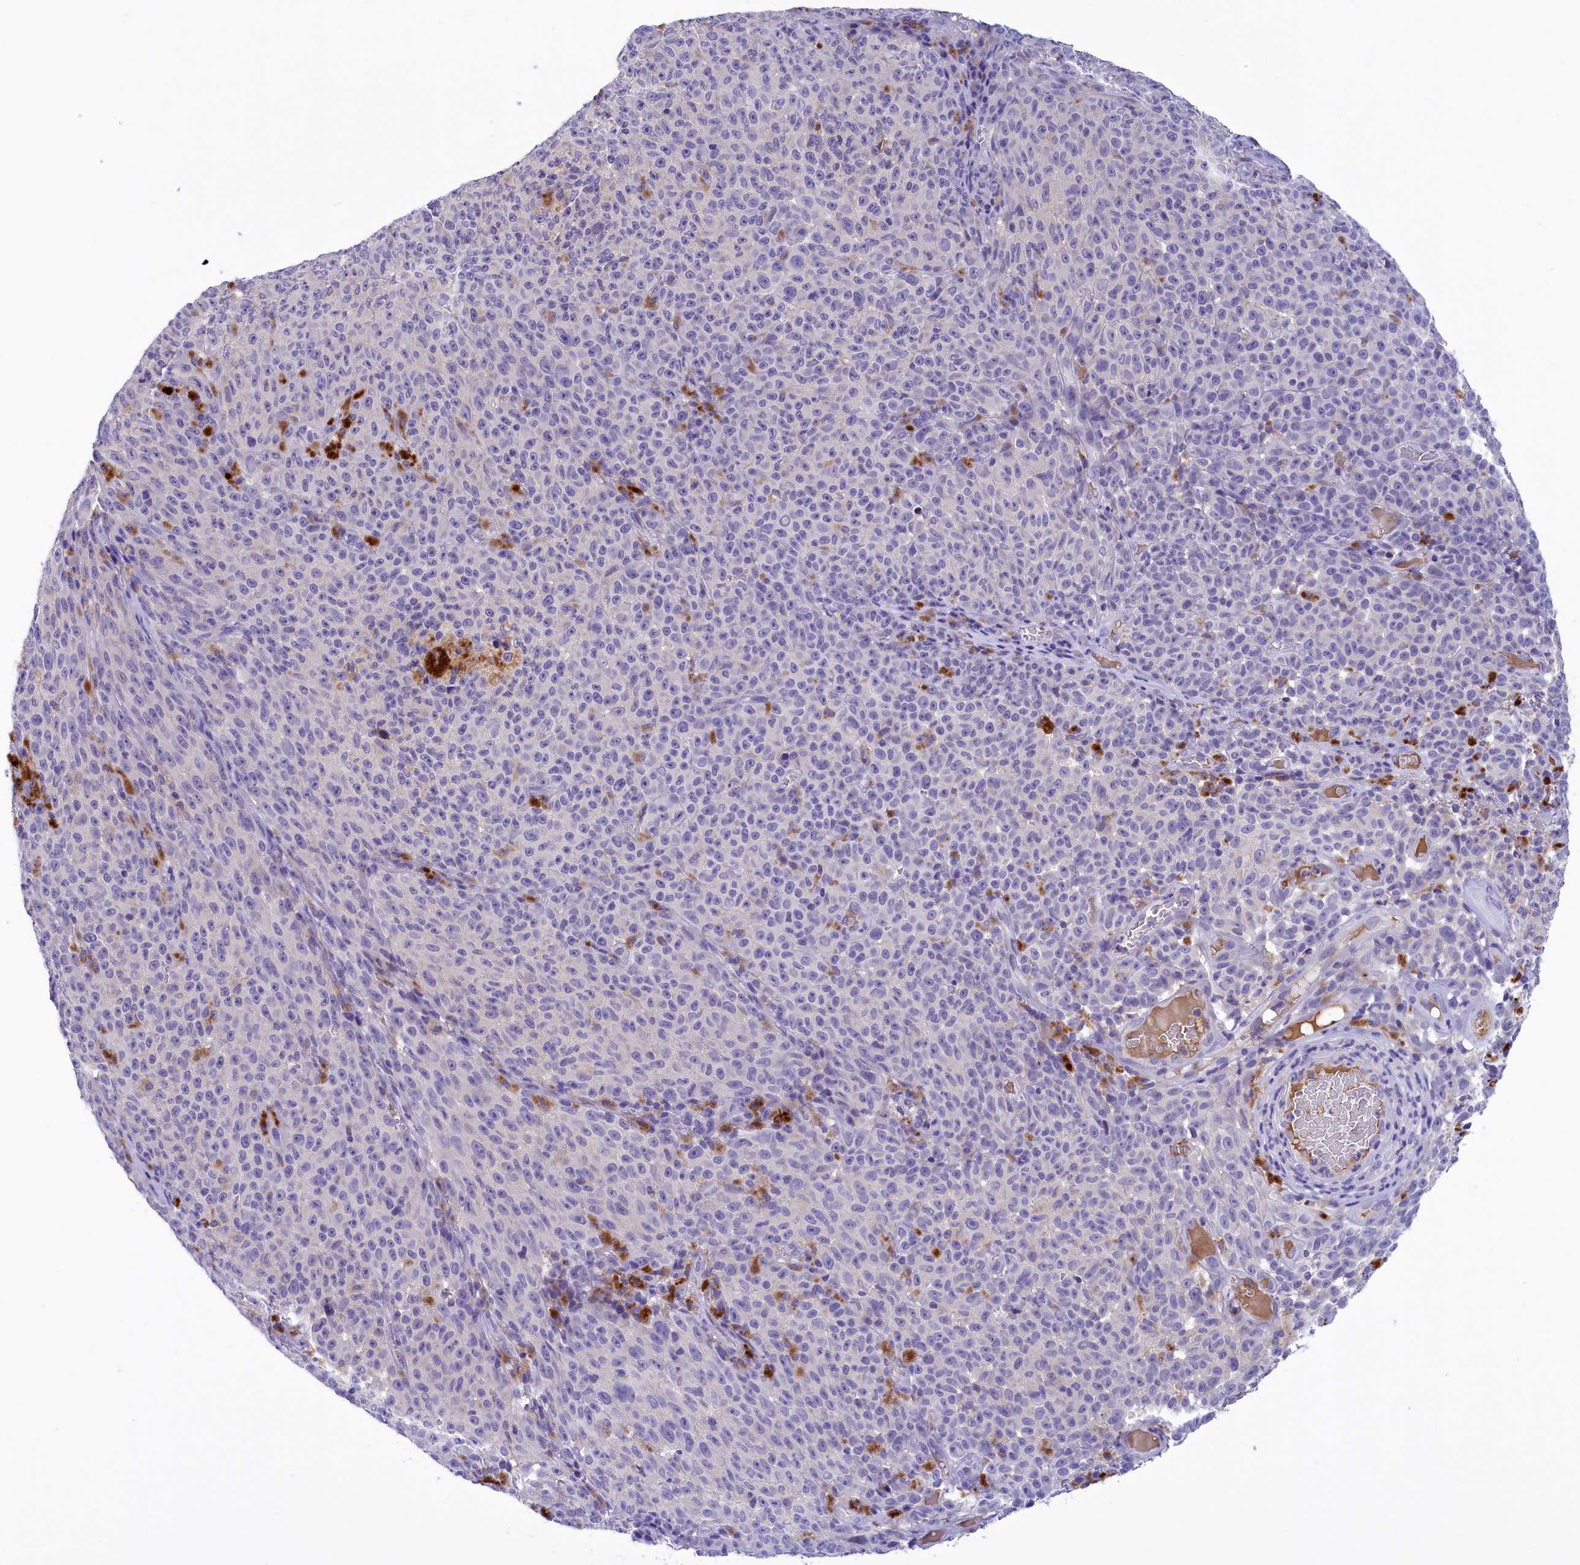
{"staining": {"intensity": "negative", "quantity": "none", "location": "none"}, "tissue": "melanoma", "cell_type": "Tumor cells", "image_type": "cancer", "snomed": [{"axis": "morphology", "description": "Malignant melanoma, NOS"}, {"axis": "topography", "description": "Skin"}], "caption": "This is an IHC histopathology image of malignant melanoma. There is no positivity in tumor cells.", "gene": "STYX", "patient": {"sex": "female", "age": 82}}